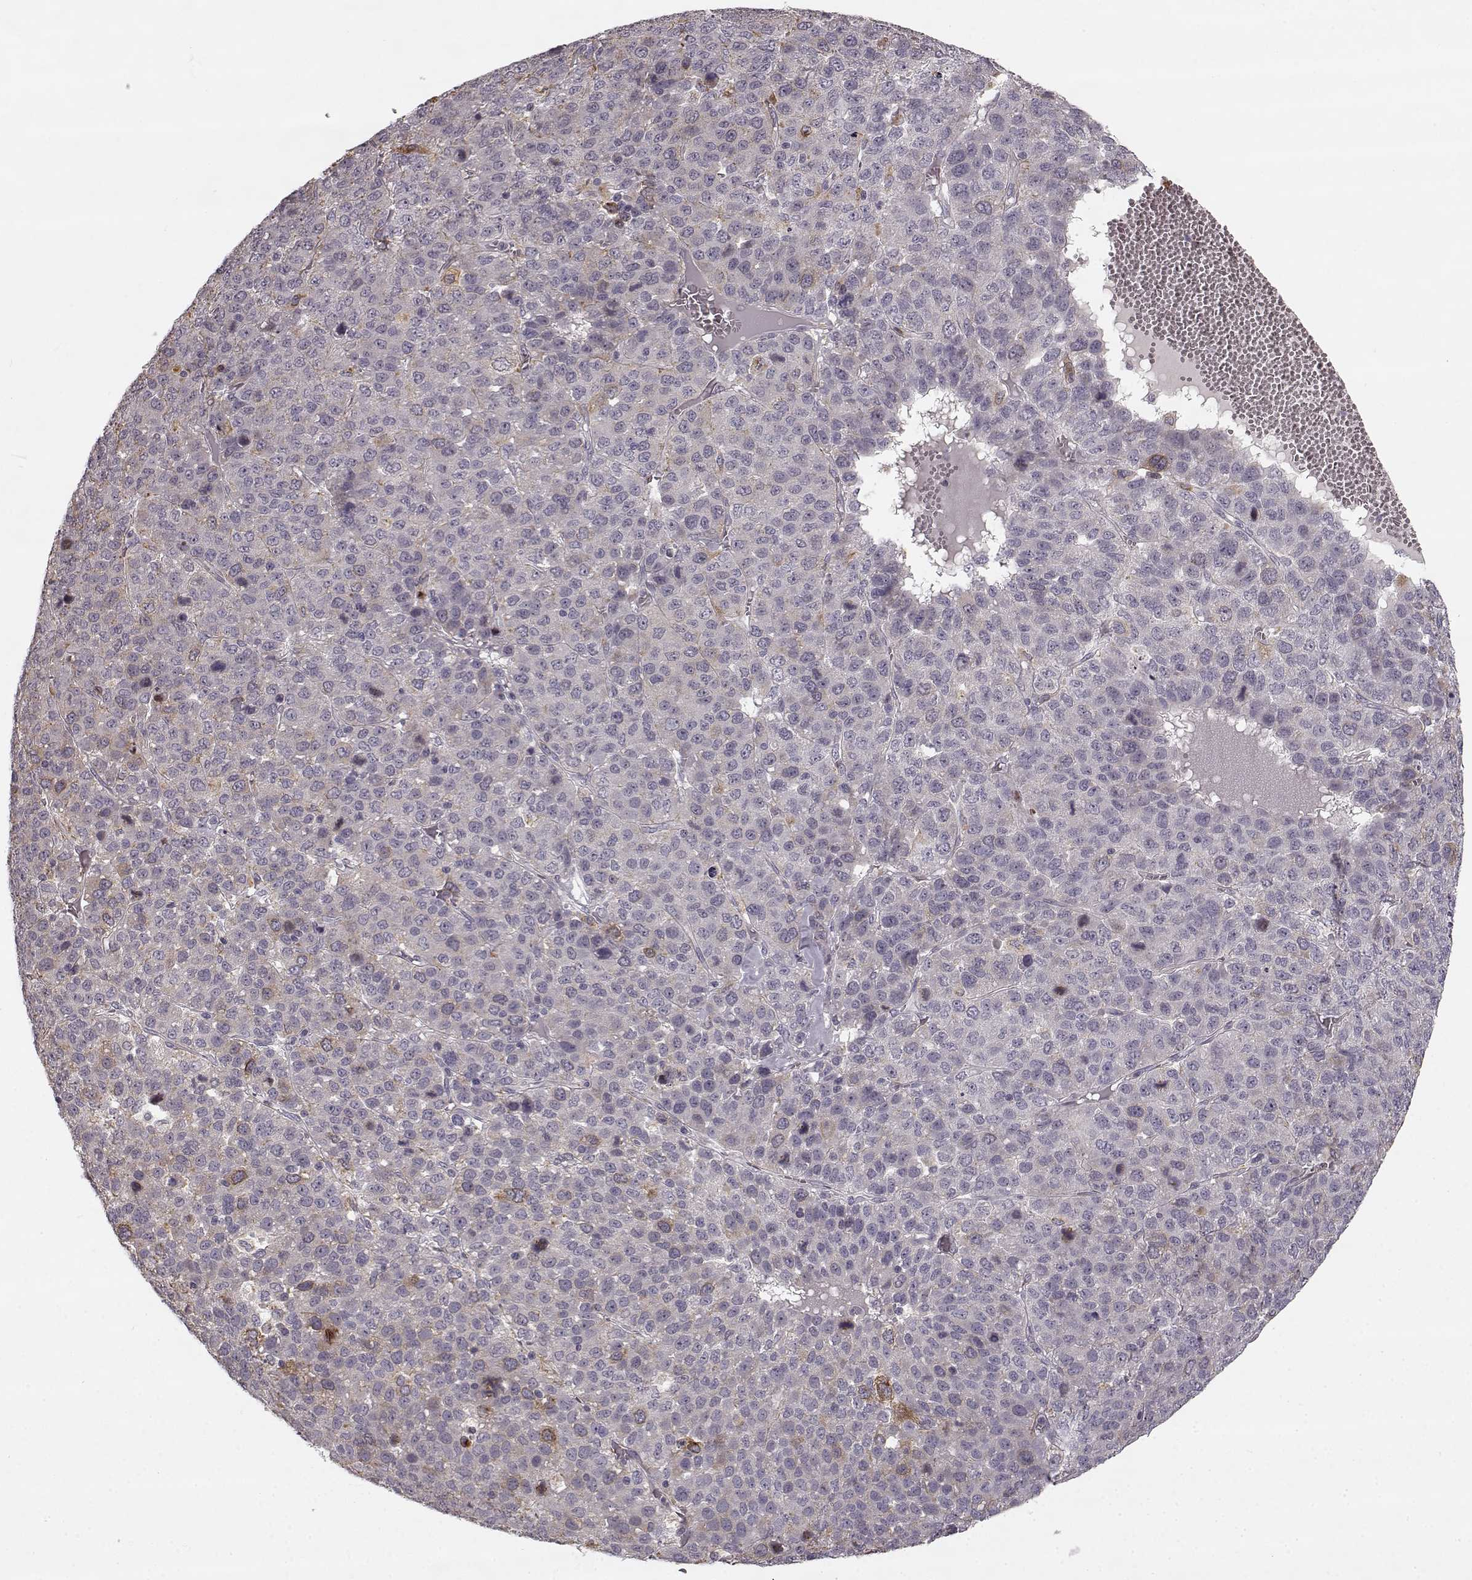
{"staining": {"intensity": "weak", "quantity": "<25%", "location": "cytoplasmic/membranous"}, "tissue": "liver cancer", "cell_type": "Tumor cells", "image_type": "cancer", "snomed": [{"axis": "morphology", "description": "Carcinoma, Hepatocellular, NOS"}, {"axis": "topography", "description": "Liver"}], "caption": "Immunohistochemistry photomicrograph of neoplastic tissue: human hepatocellular carcinoma (liver) stained with DAB reveals no significant protein staining in tumor cells.", "gene": "HMMR", "patient": {"sex": "male", "age": 69}}